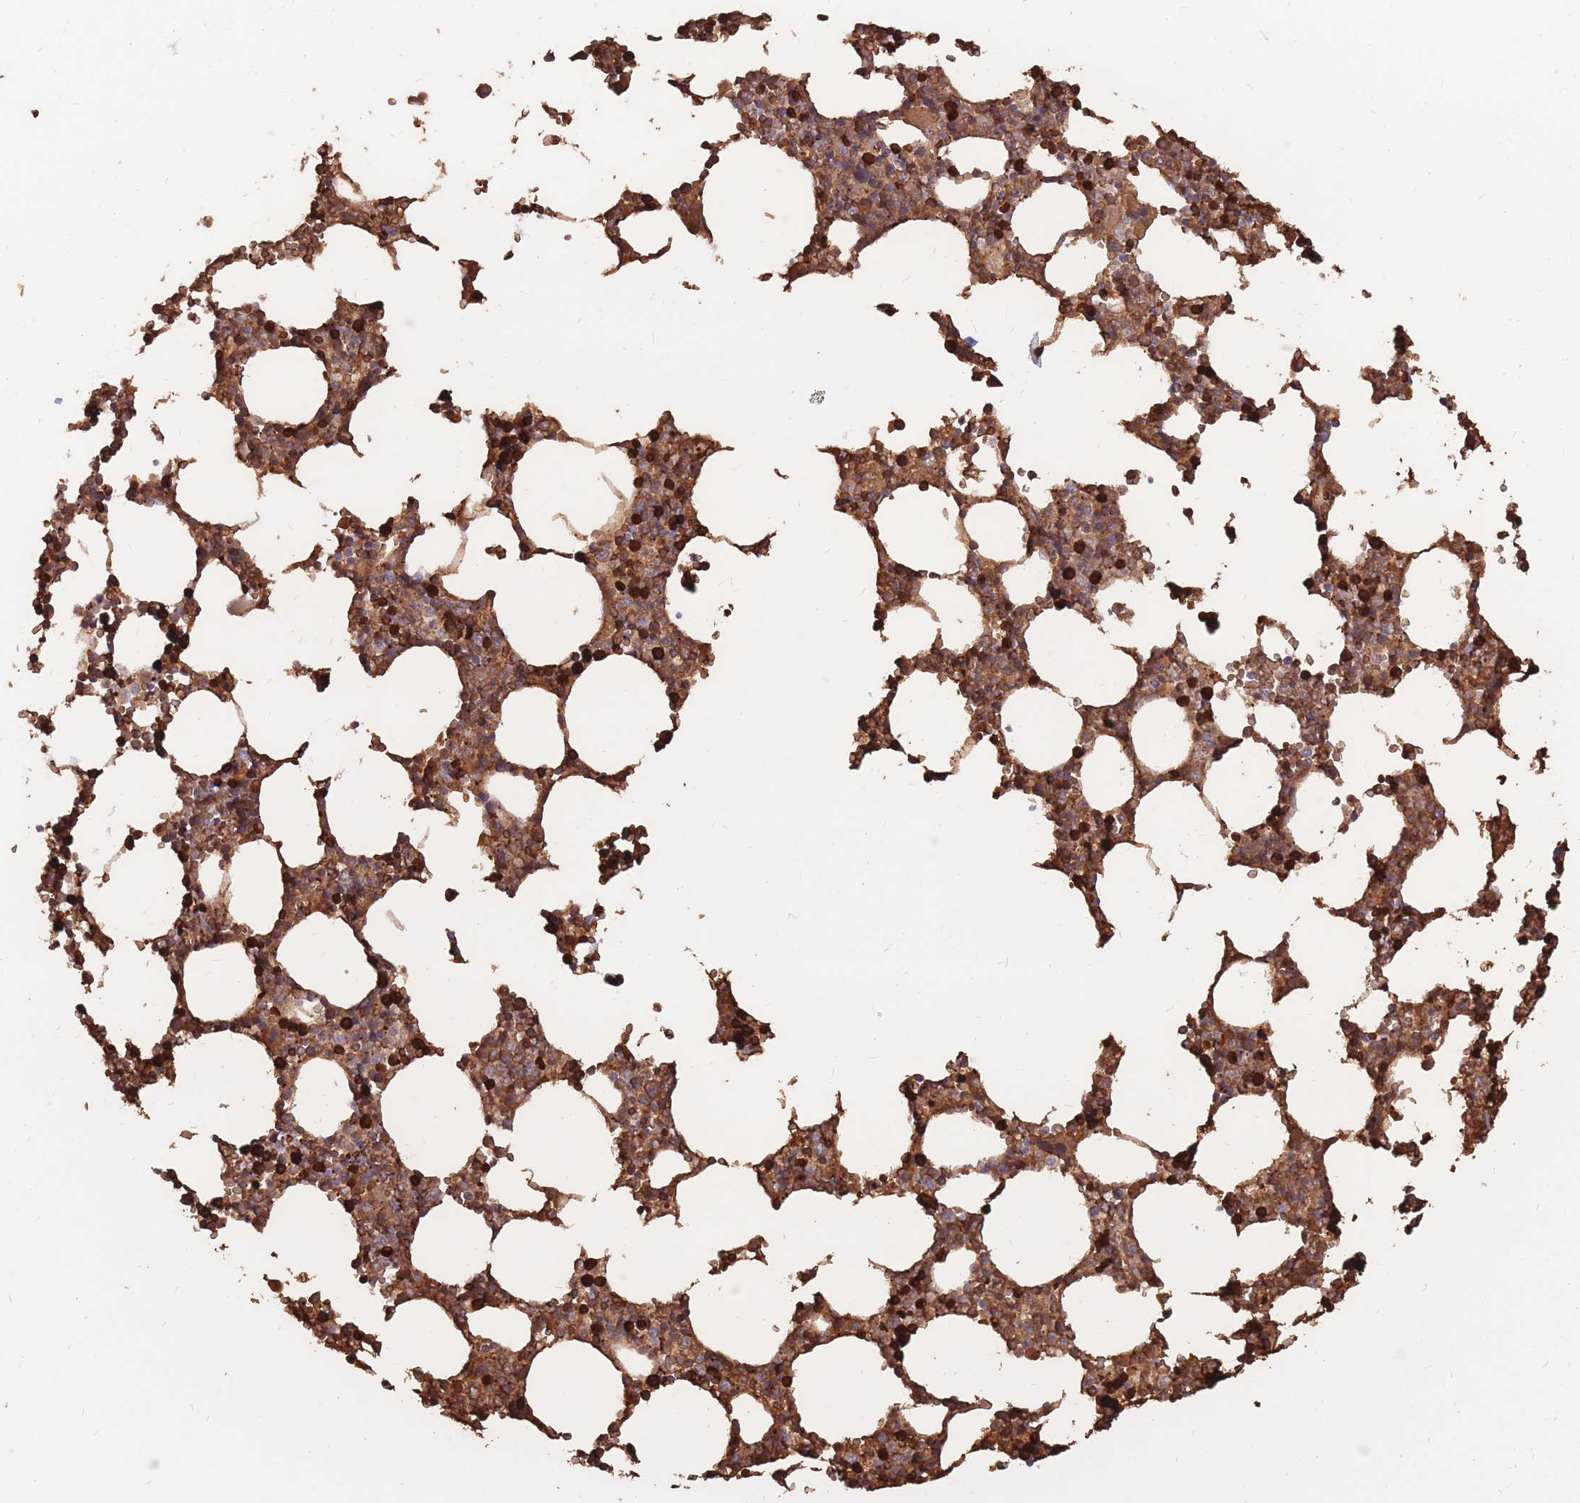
{"staining": {"intensity": "strong", "quantity": "25%-75%", "location": "cytoplasmic/membranous"}, "tissue": "bone marrow", "cell_type": "Hematopoietic cells", "image_type": "normal", "snomed": [{"axis": "morphology", "description": "Normal tissue, NOS"}, {"axis": "topography", "description": "Bone marrow"}], "caption": "Protein staining displays strong cytoplasmic/membranous positivity in about 25%-75% of hematopoietic cells in benign bone marrow.", "gene": "ATP10D", "patient": {"sex": "female", "age": 64}}